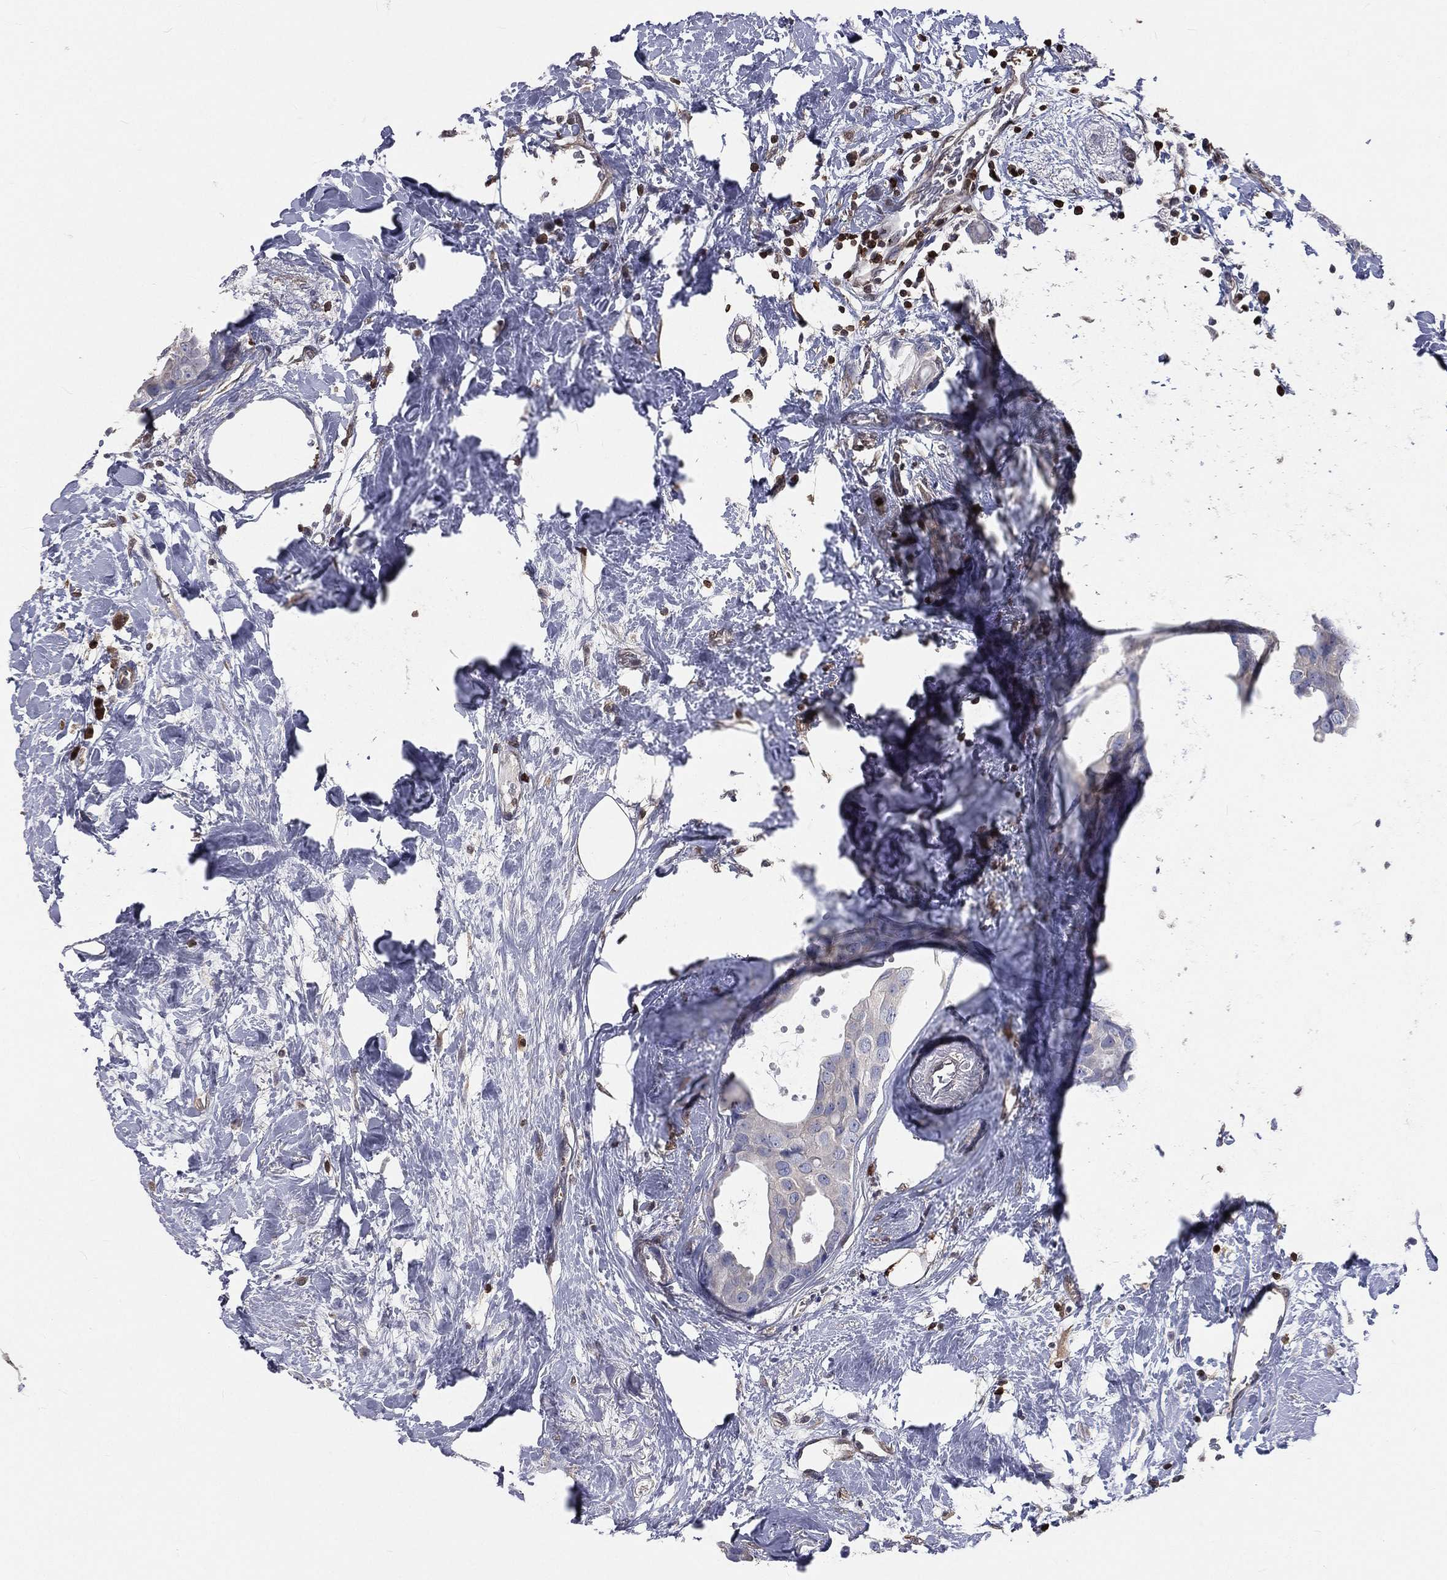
{"staining": {"intensity": "negative", "quantity": "none", "location": "none"}, "tissue": "breast cancer", "cell_type": "Tumor cells", "image_type": "cancer", "snomed": [{"axis": "morphology", "description": "Duct carcinoma"}, {"axis": "topography", "description": "Breast"}], "caption": "Infiltrating ductal carcinoma (breast) stained for a protein using immunohistochemistry (IHC) exhibits no positivity tumor cells.", "gene": "TBC1D2", "patient": {"sex": "female", "age": 45}}